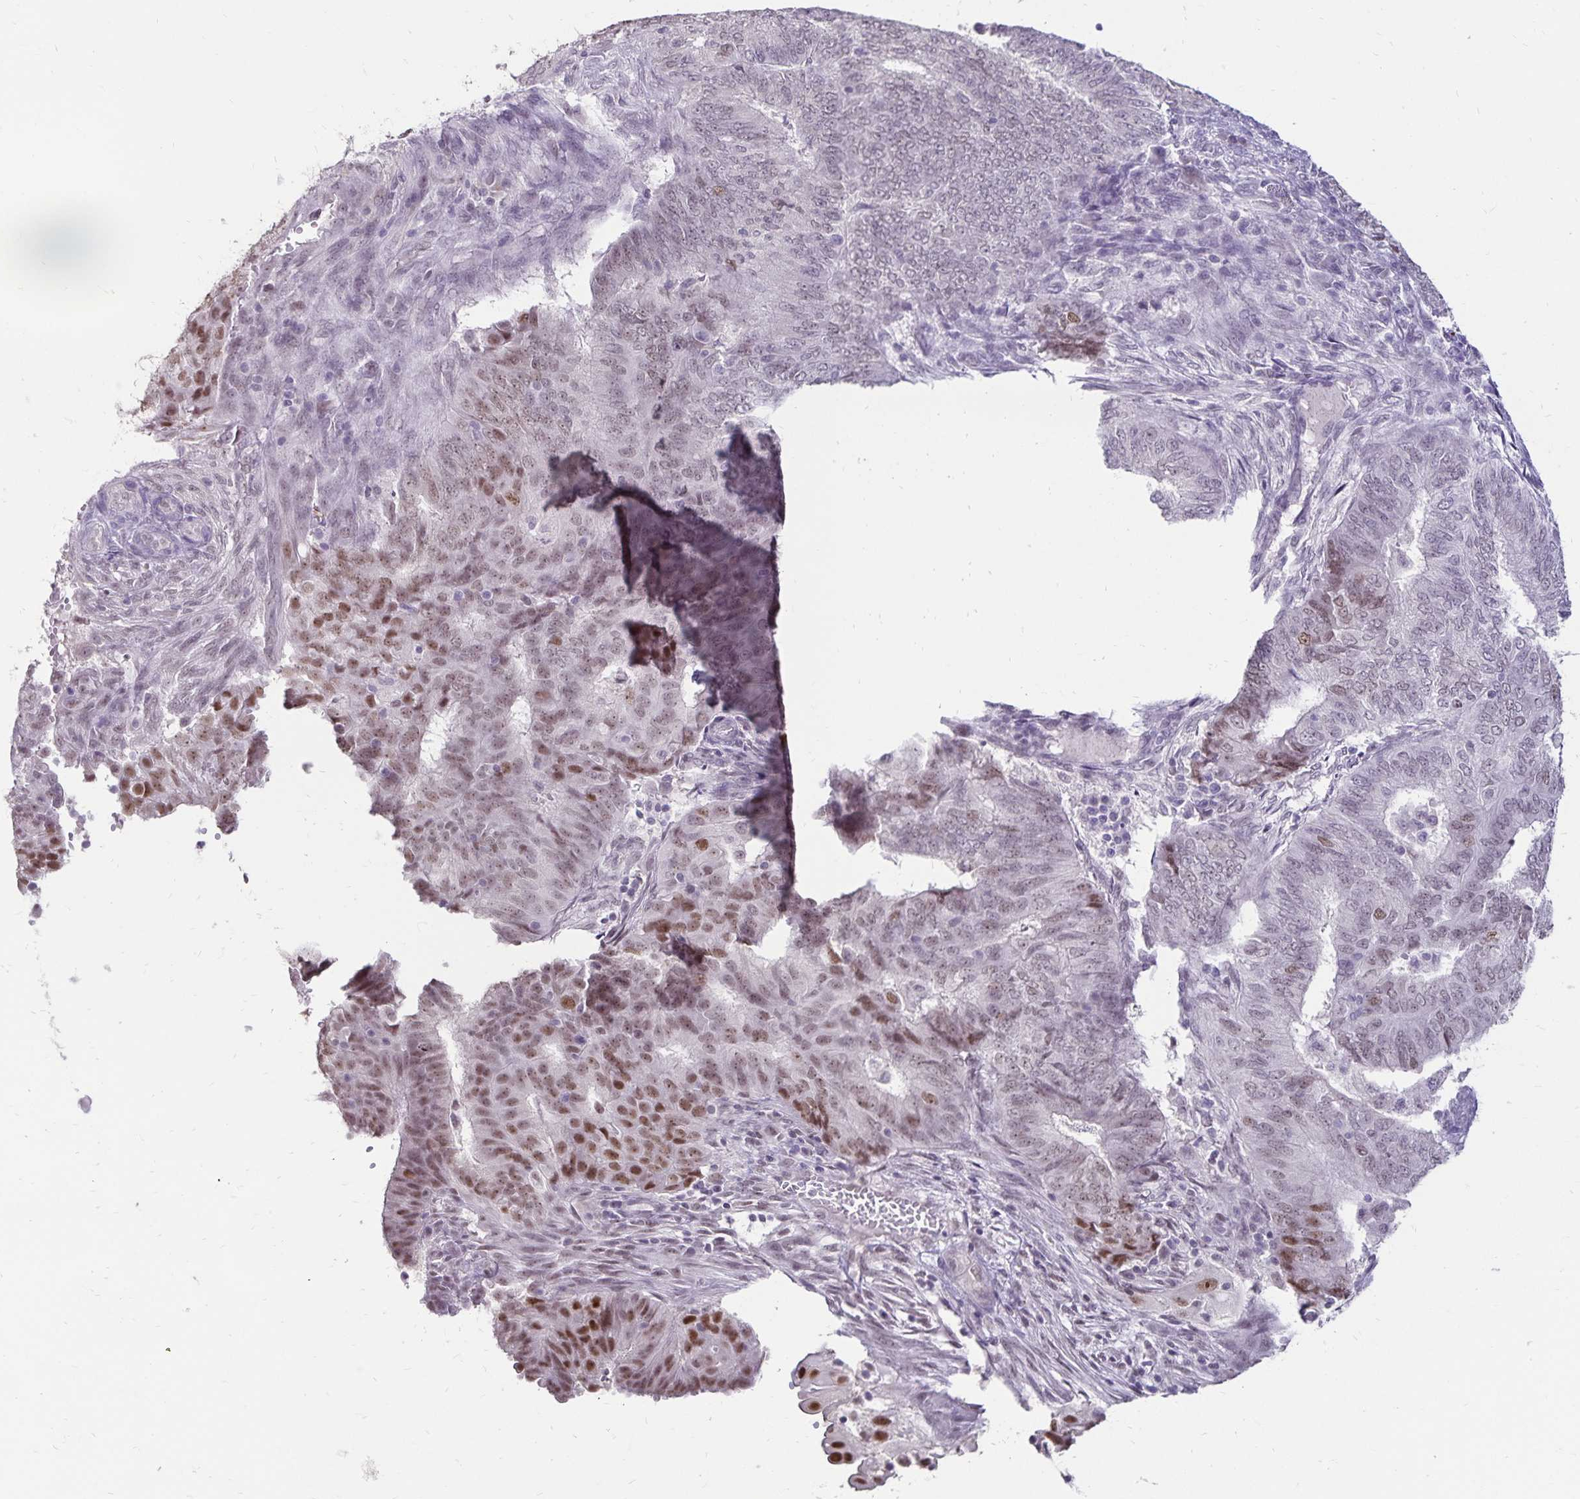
{"staining": {"intensity": "moderate", "quantity": "25%-75%", "location": "nuclear"}, "tissue": "endometrial cancer", "cell_type": "Tumor cells", "image_type": "cancer", "snomed": [{"axis": "morphology", "description": "Adenocarcinoma, NOS"}, {"axis": "topography", "description": "Endometrium"}], "caption": "Tumor cells demonstrate medium levels of moderate nuclear positivity in approximately 25%-75% of cells in human endometrial cancer (adenocarcinoma).", "gene": "POLB", "patient": {"sex": "female", "age": 62}}